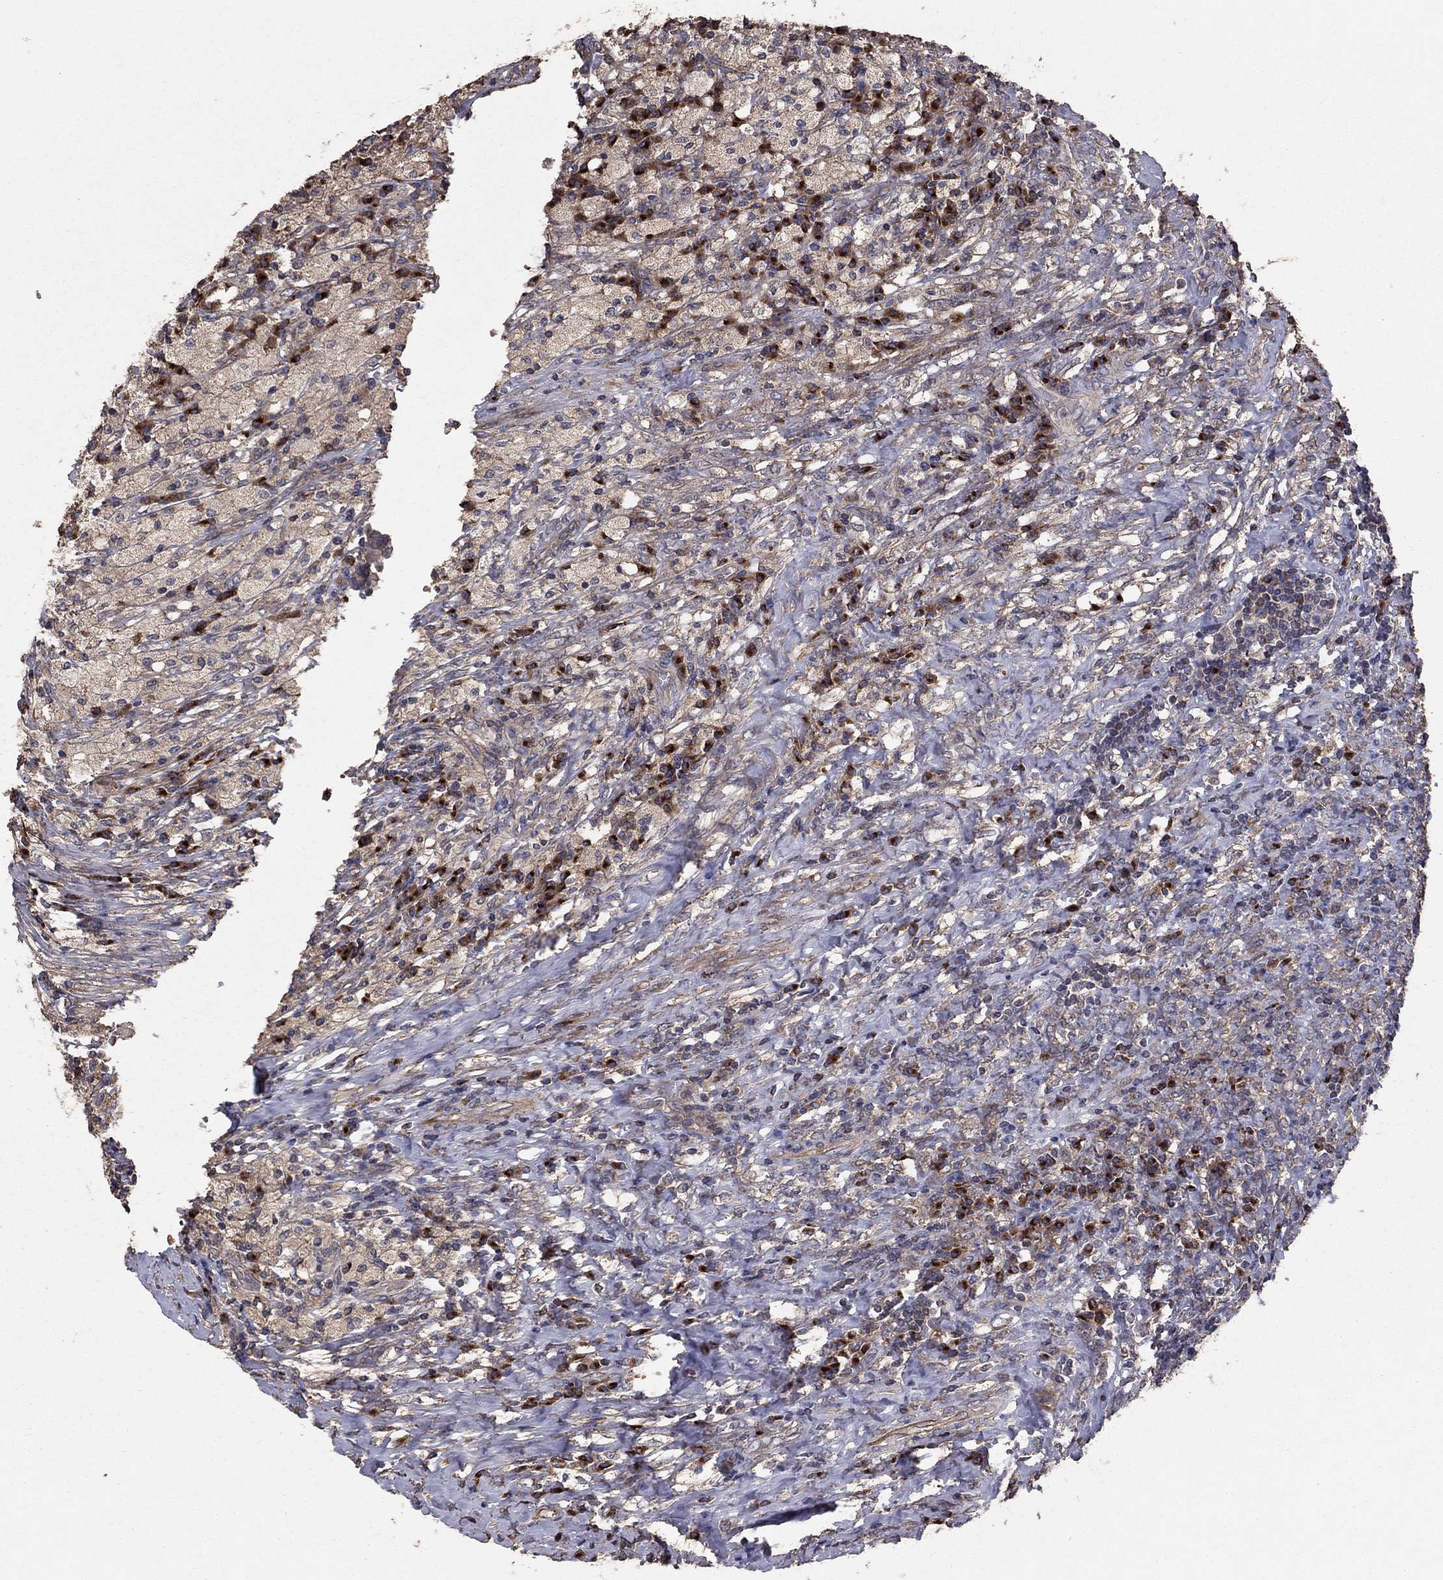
{"staining": {"intensity": "negative", "quantity": "none", "location": "none"}, "tissue": "testis cancer", "cell_type": "Tumor cells", "image_type": "cancer", "snomed": [{"axis": "morphology", "description": "Necrosis, NOS"}, {"axis": "morphology", "description": "Carcinoma, Embryonal, NOS"}, {"axis": "topography", "description": "Testis"}], "caption": "Testis cancer (embryonal carcinoma) was stained to show a protein in brown. There is no significant staining in tumor cells.", "gene": "FLT4", "patient": {"sex": "male", "age": 19}}